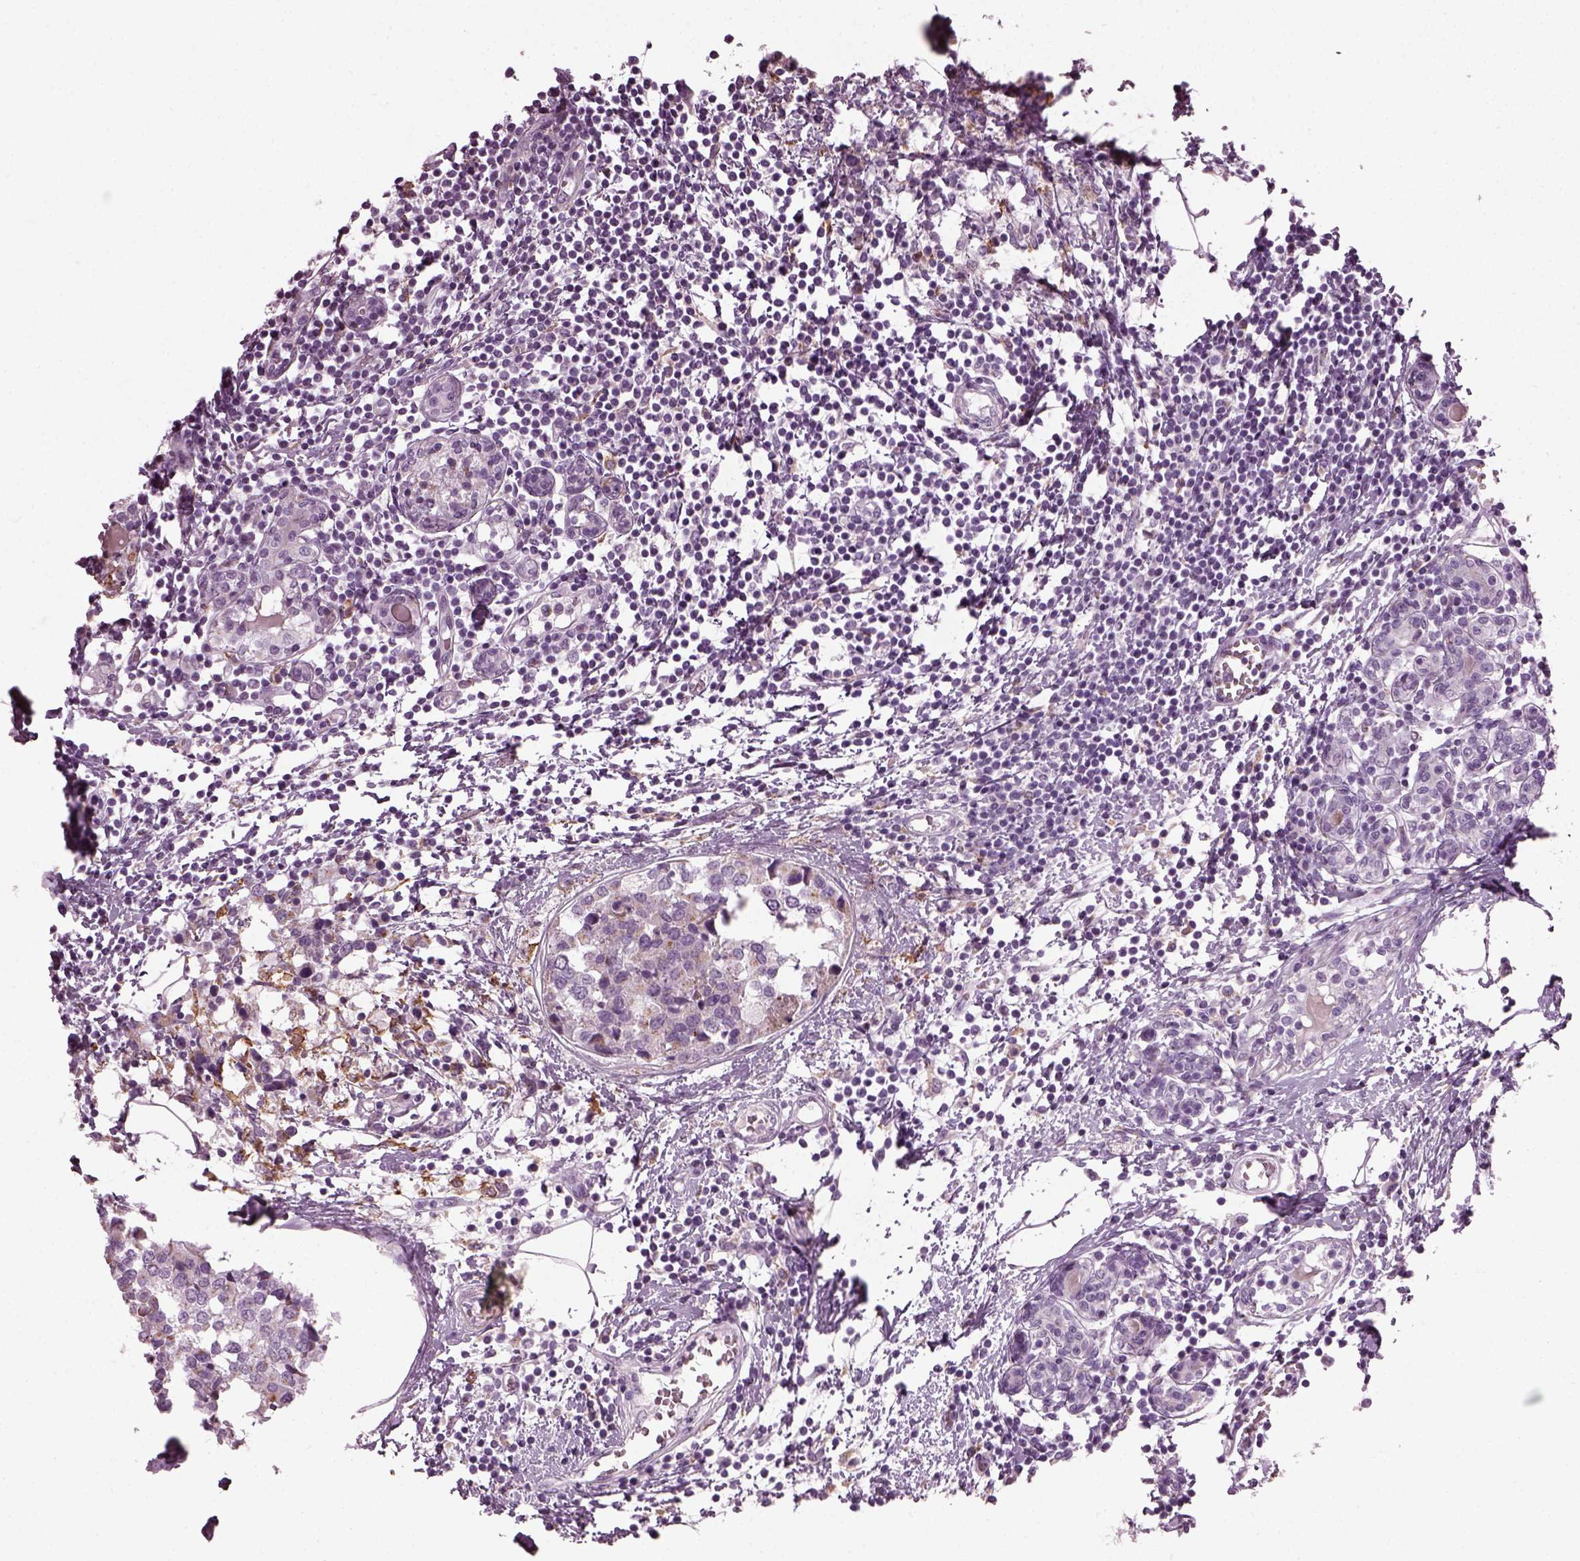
{"staining": {"intensity": "weak", "quantity": ">75%", "location": "cytoplasmic/membranous"}, "tissue": "breast cancer", "cell_type": "Tumor cells", "image_type": "cancer", "snomed": [{"axis": "morphology", "description": "Lobular carcinoma"}, {"axis": "topography", "description": "Breast"}], "caption": "DAB immunohistochemical staining of human breast cancer (lobular carcinoma) demonstrates weak cytoplasmic/membranous protein expression in approximately >75% of tumor cells.", "gene": "TMEM231", "patient": {"sex": "female", "age": 59}}